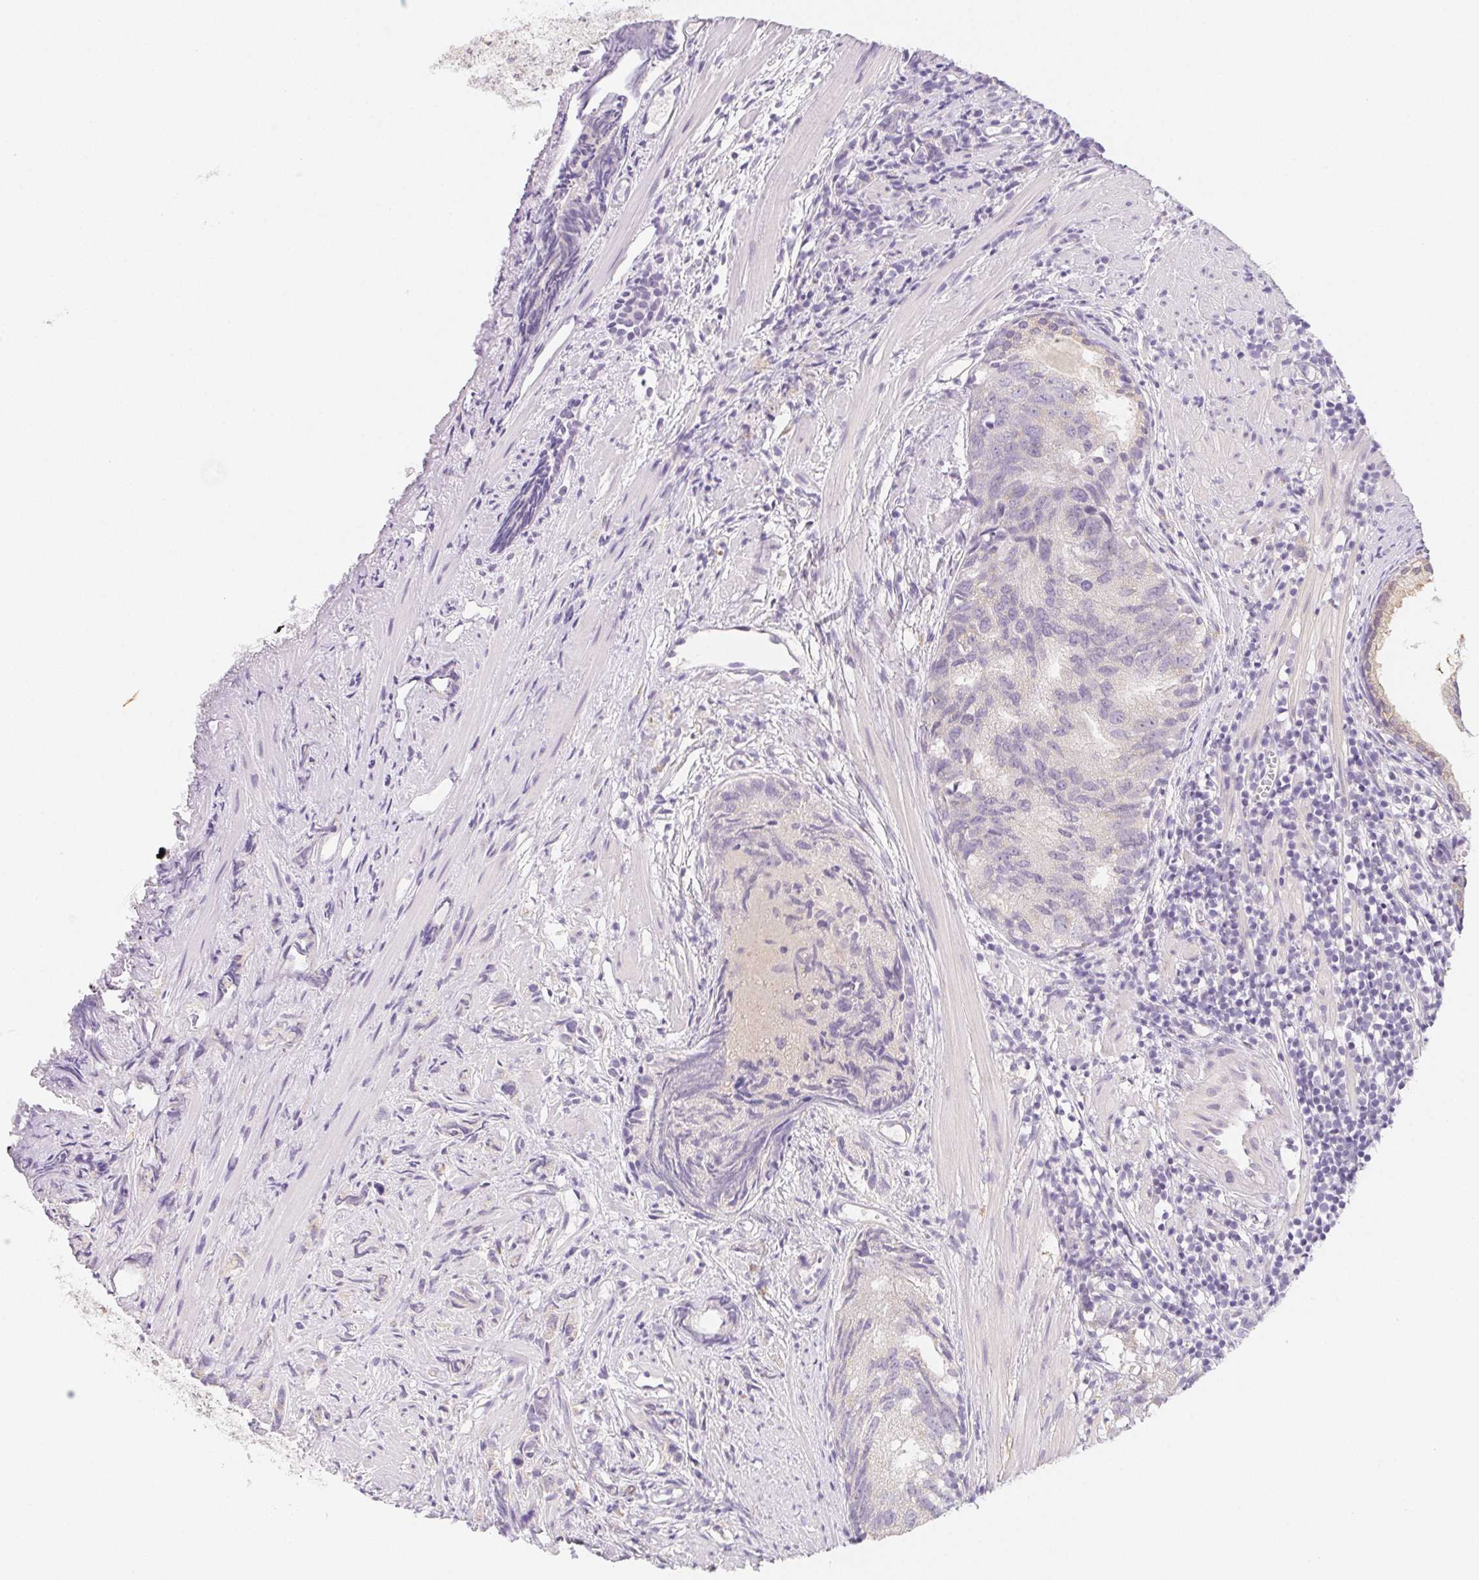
{"staining": {"intensity": "negative", "quantity": "none", "location": "none"}, "tissue": "prostate cancer", "cell_type": "Tumor cells", "image_type": "cancer", "snomed": [{"axis": "morphology", "description": "Adenocarcinoma, High grade"}, {"axis": "topography", "description": "Prostate"}], "caption": "A high-resolution photomicrograph shows immunohistochemistry staining of prostate cancer (adenocarcinoma (high-grade)), which exhibits no significant expression in tumor cells.", "gene": "ZBBX", "patient": {"sex": "male", "age": 58}}